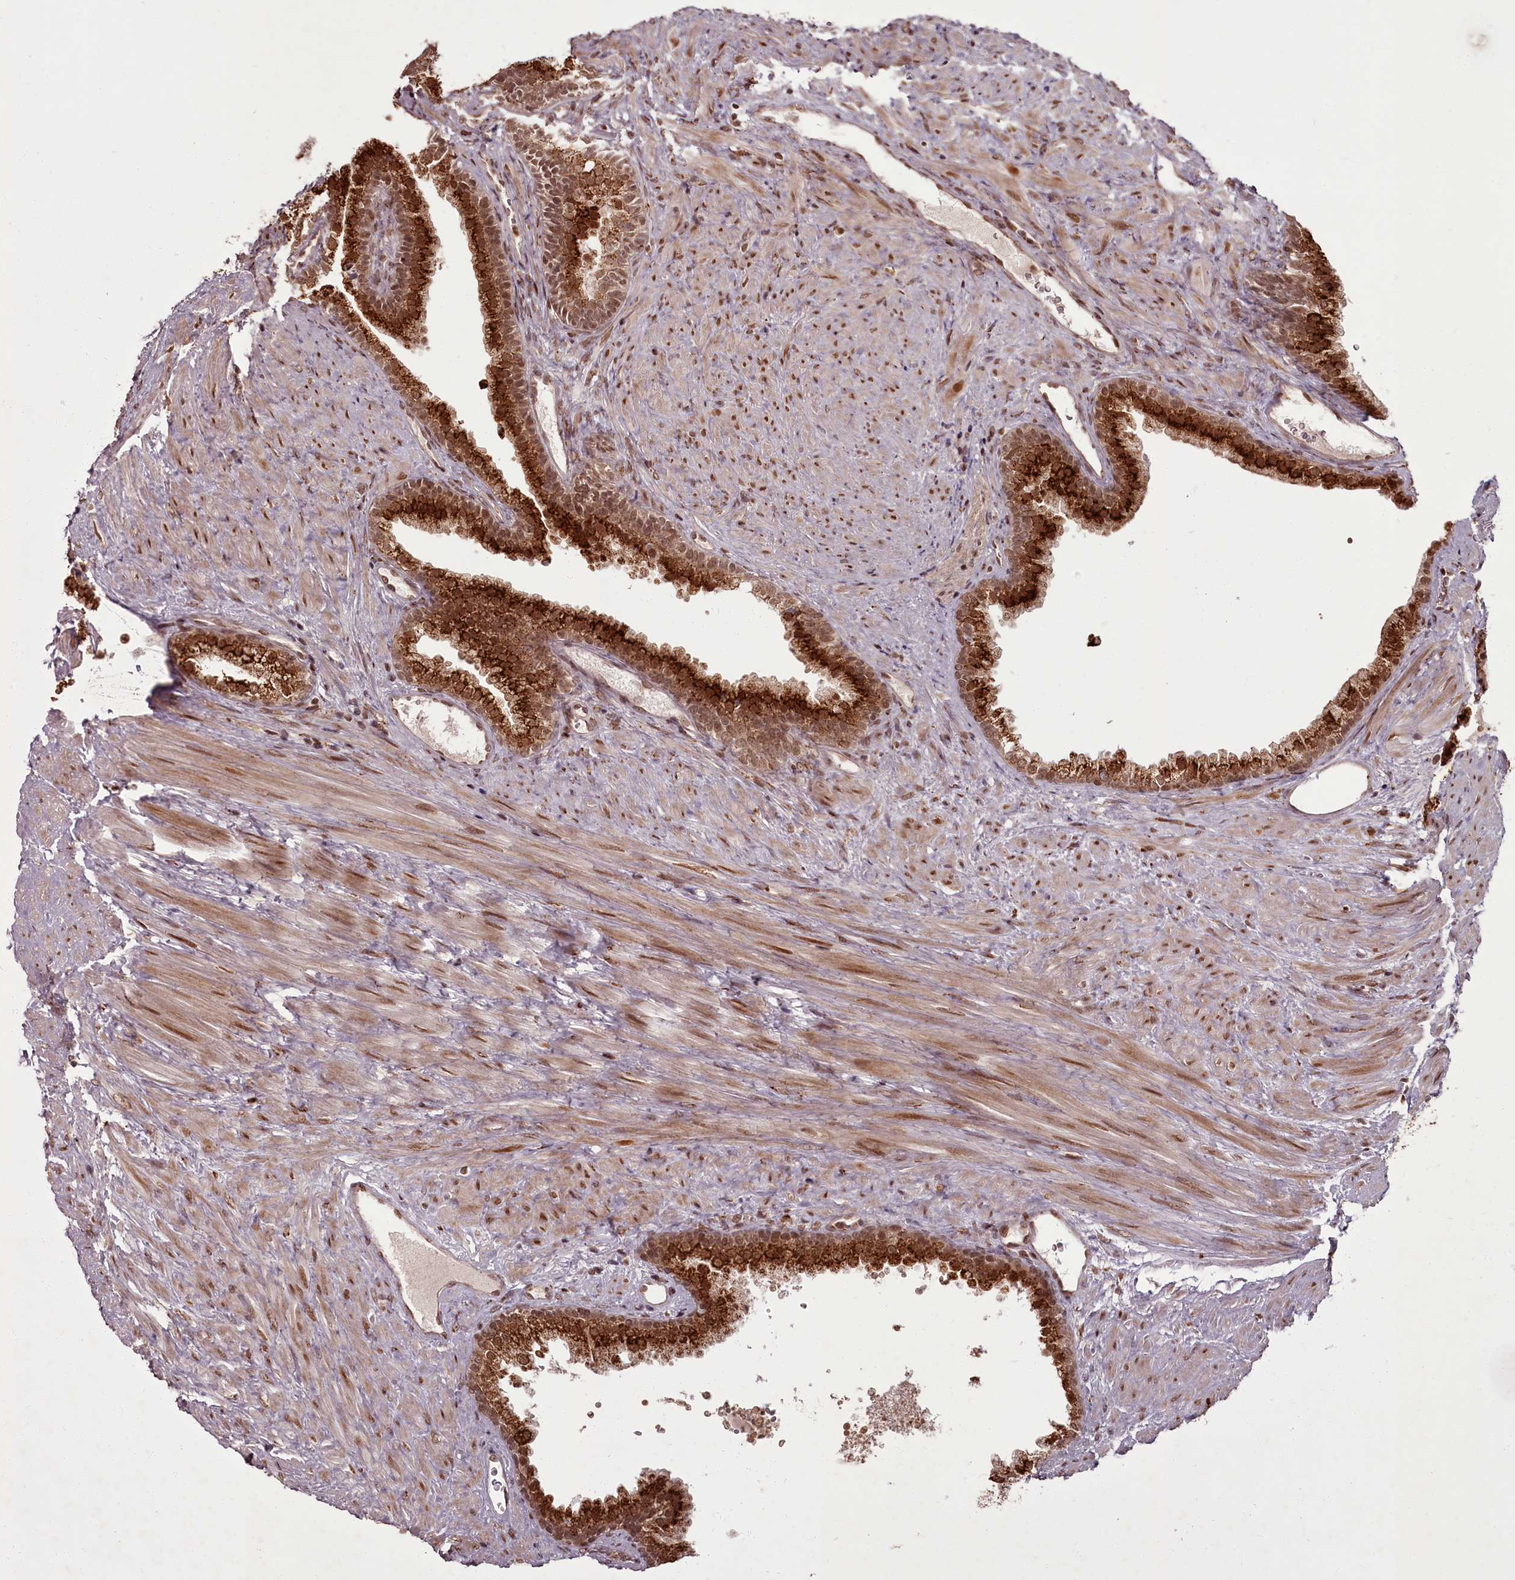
{"staining": {"intensity": "strong", "quantity": ">75%", "location": "cytoplasmic/membranous,nuclear"}, "tissue": "prostate", "cell_type": "Glandular cells", "image_type": "normal", "snomed": [{"axis": "morphology", "description": "Normal tissue, NOS"}, {"axis": "topography", "description": "Prostate"}], "caption": "Immunohistochemistry of unremarkable prostate exhibits high levels of strong cytoplasmic/membranous,nuclear staining in about >75% of glandular cells.", "gene": "CEP83", "patient": {"sex": "male", "age": 76}}